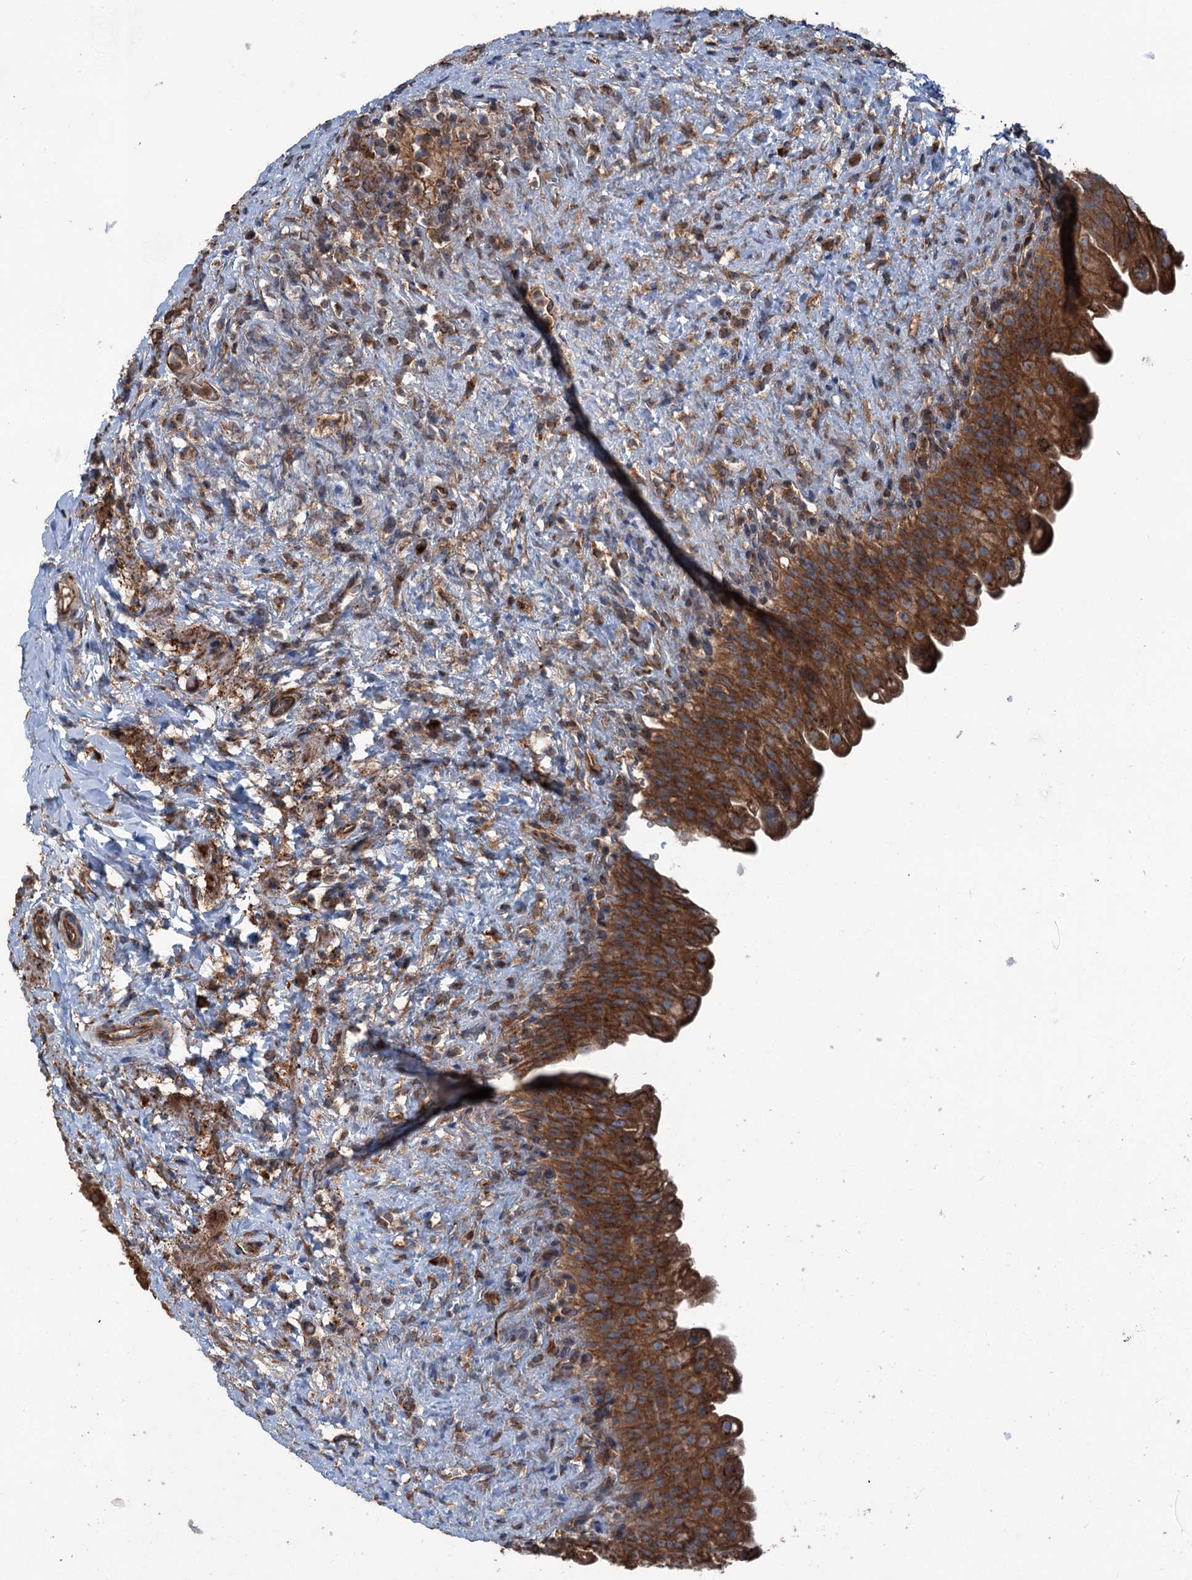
{"staining": {"intensity": "strong", "quantity": ">75%", "location": "cytoplasmic/membranous"}, "tissue": "urinary bladder", "cell_type": "Urothelial cells", "image_type": "normal", "snomed": [{"axis": "morphology", "description": "Normal tissue, NOS"}, {"axis": "topography", "description": "Urinary bladder"}], "caption": "Urinary bladder stained with DAB IHC shows high levels of strong cytoplasmic/membranous staining in approximately >75% of urothelial cells.", "gene": "CALCOCO1", "patient": {"sex": "female", "age": 27}}